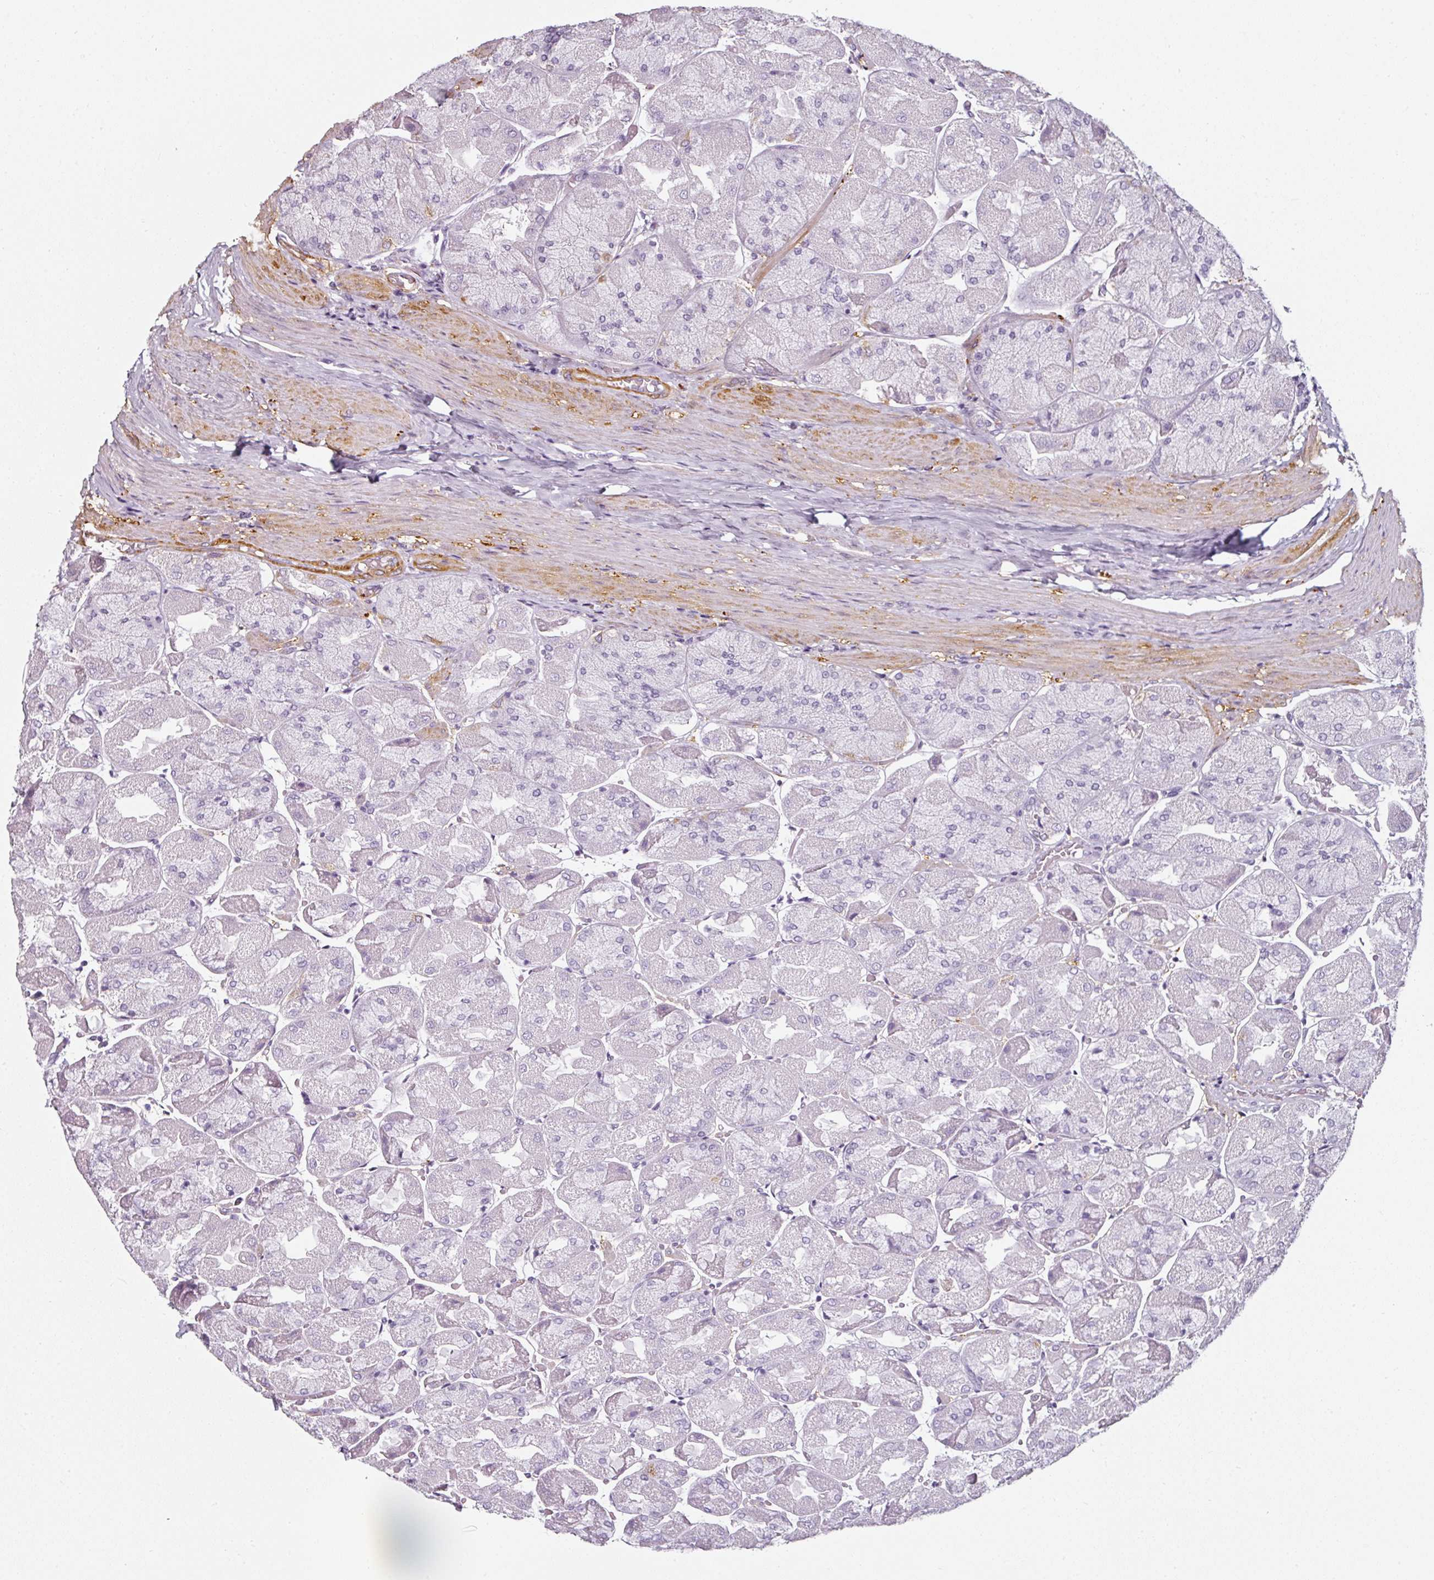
{"staining": {"intensity": "negative", "quantity": "none", "location": "none"}, "tissue": "stomach", "cell_type": "Glandular cells", "image_type": "normal", "snomed": [{"axis": "morphology", "description": "Normal tissue, NOS"}, {"axis": "topography", "description": "Stomach"}], "caption": "Glandular cells are negative for protein expression in benign human stomach. (IHC, brightfield microscopy, high magnification).", "gene": "CAP2", "patient": {"sex": "female", "age": 61}}